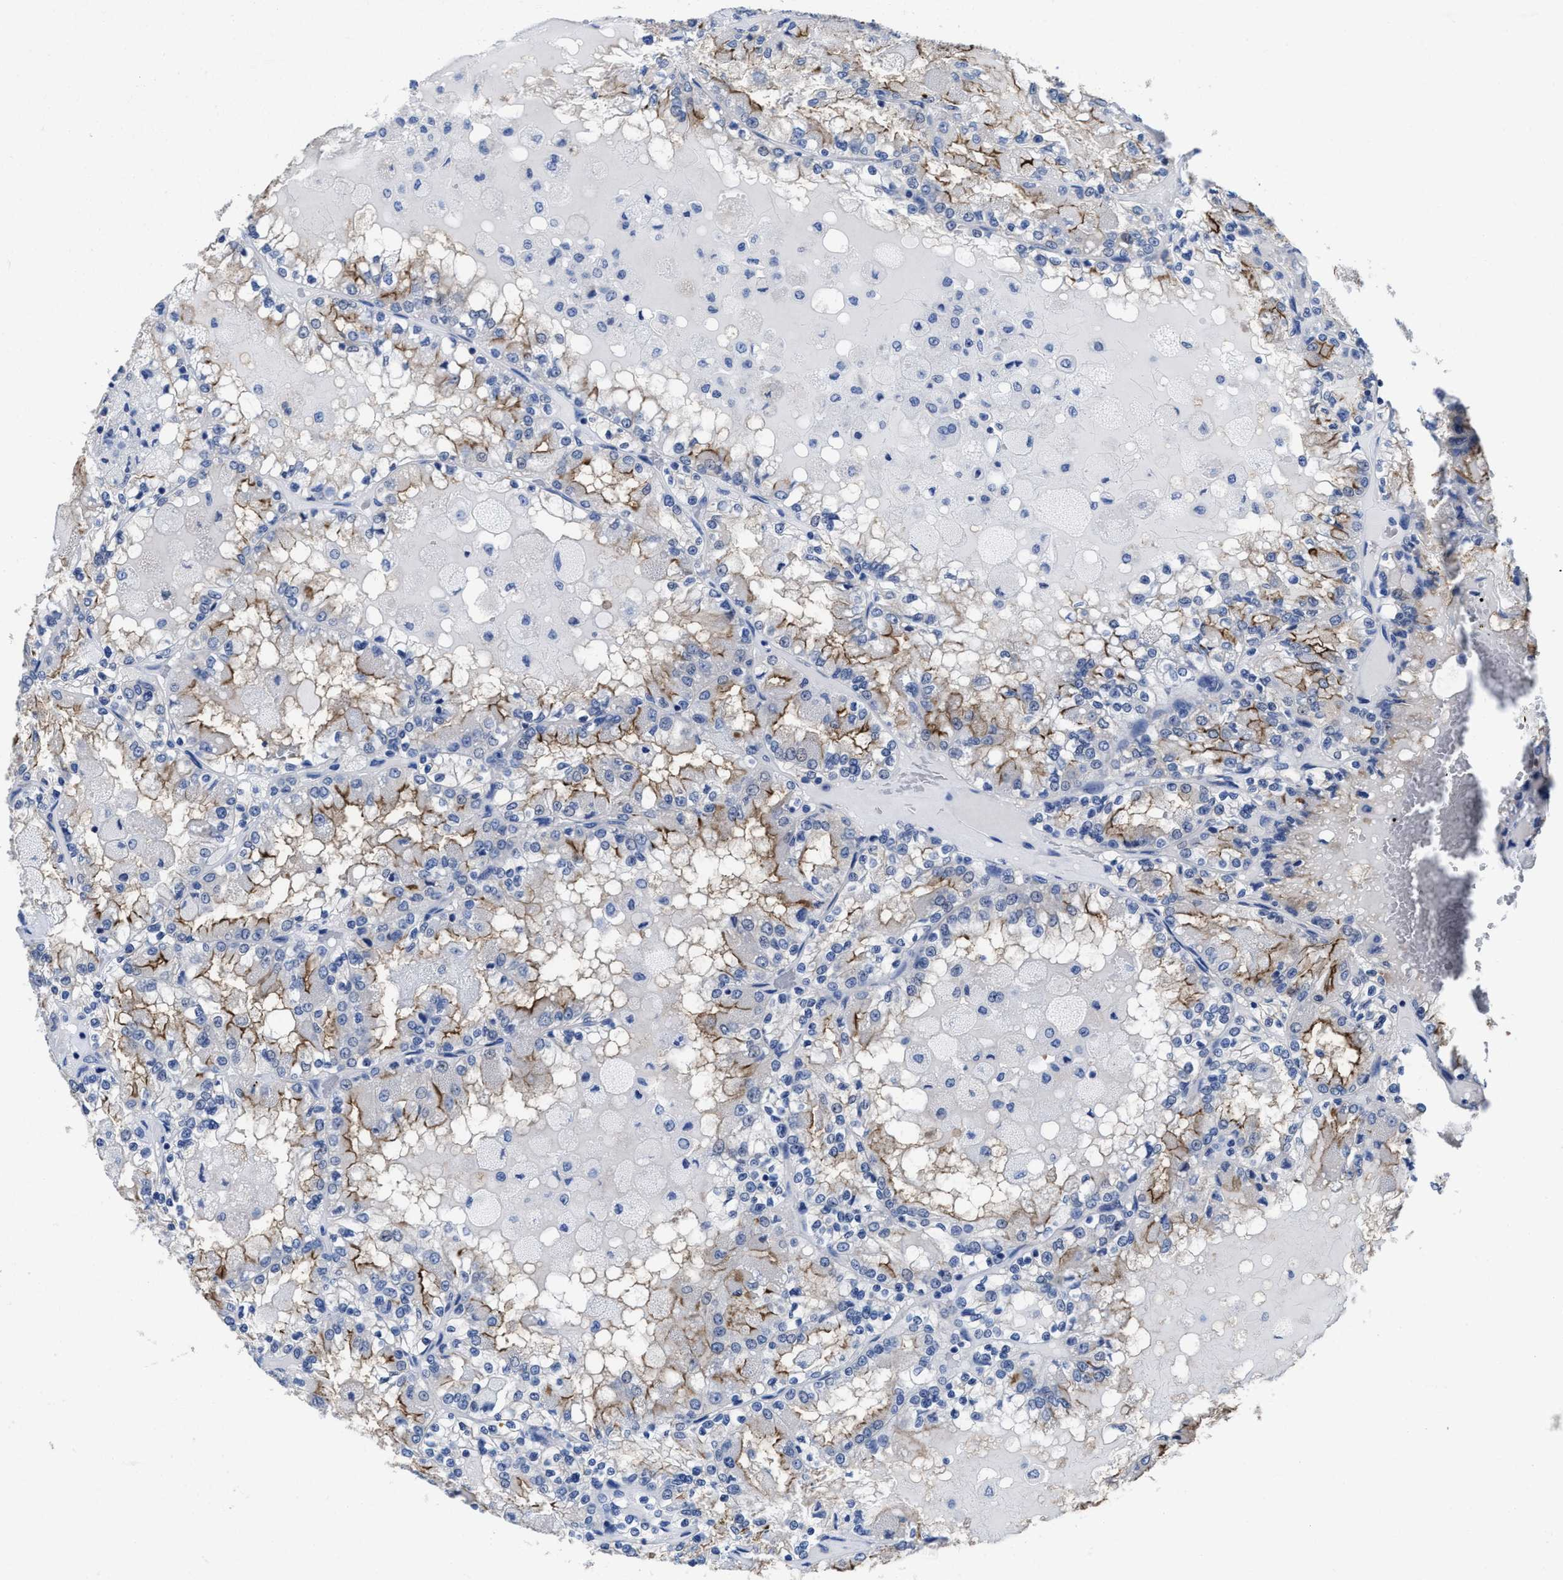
{"staining": {"intensity": "moderate", "quantity": "25%-75%", "location": "cytoplasmic/membranous"}, "tissue": "renal cancer", "cell_type": "Tumor cells", "image_type": "cancer", "snomed": [{"axis": "morphology", "description": "Adenocarcinoma, NOS"}, {"axis": "topography", "description": "Kidney"}], "caption": "Renal cancer (adenocarcinoma) stained with a brown dye exhibits moderate cytoplasmic/membranous positive positivity in about 25%-75% of tumor cells.", "gene": "HOOK1", "patient": {"sex": "female", "age": 56}}